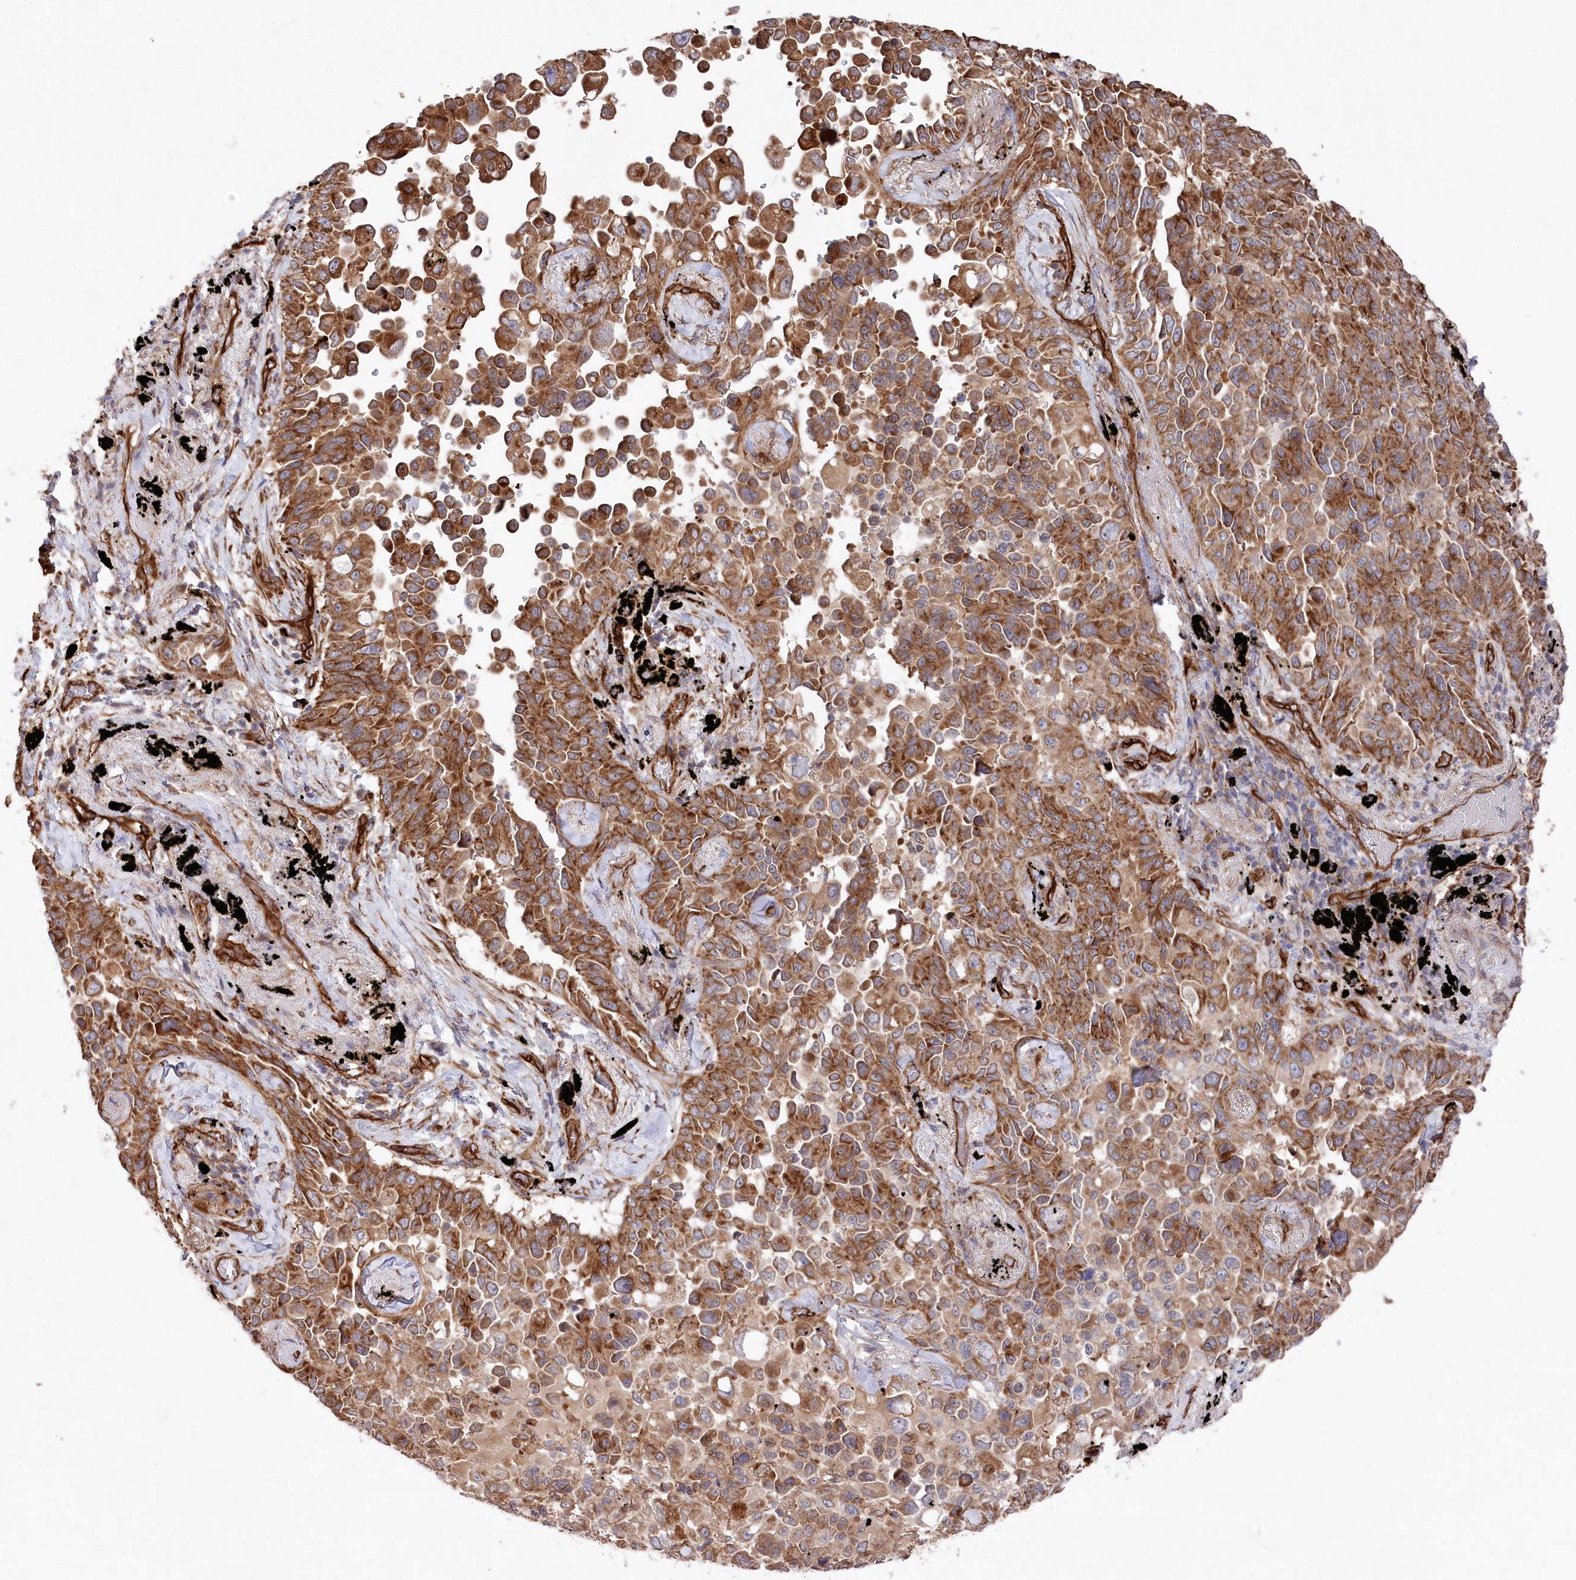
{"staining": {"intensity": "strong", "quantity": ">75%", "location": "cytoplasmic/membranous"}, "tissue": "lung cancer", "cell_type": "Tumor cells", "image_type": "cancer", "snomed": [{"axis": "morphology", "description": "Adenocarcinoma, NOS"}, {"axis": "topography", "description": "Lung"}], "caption": "Tumor cells reveal high levels of strong cytoplasmic/membranous positivity in about >75% of cells in lung adenocarcinoma.", "gene": "MTPAP", "patient": {"sex": "female", "age": 67}}